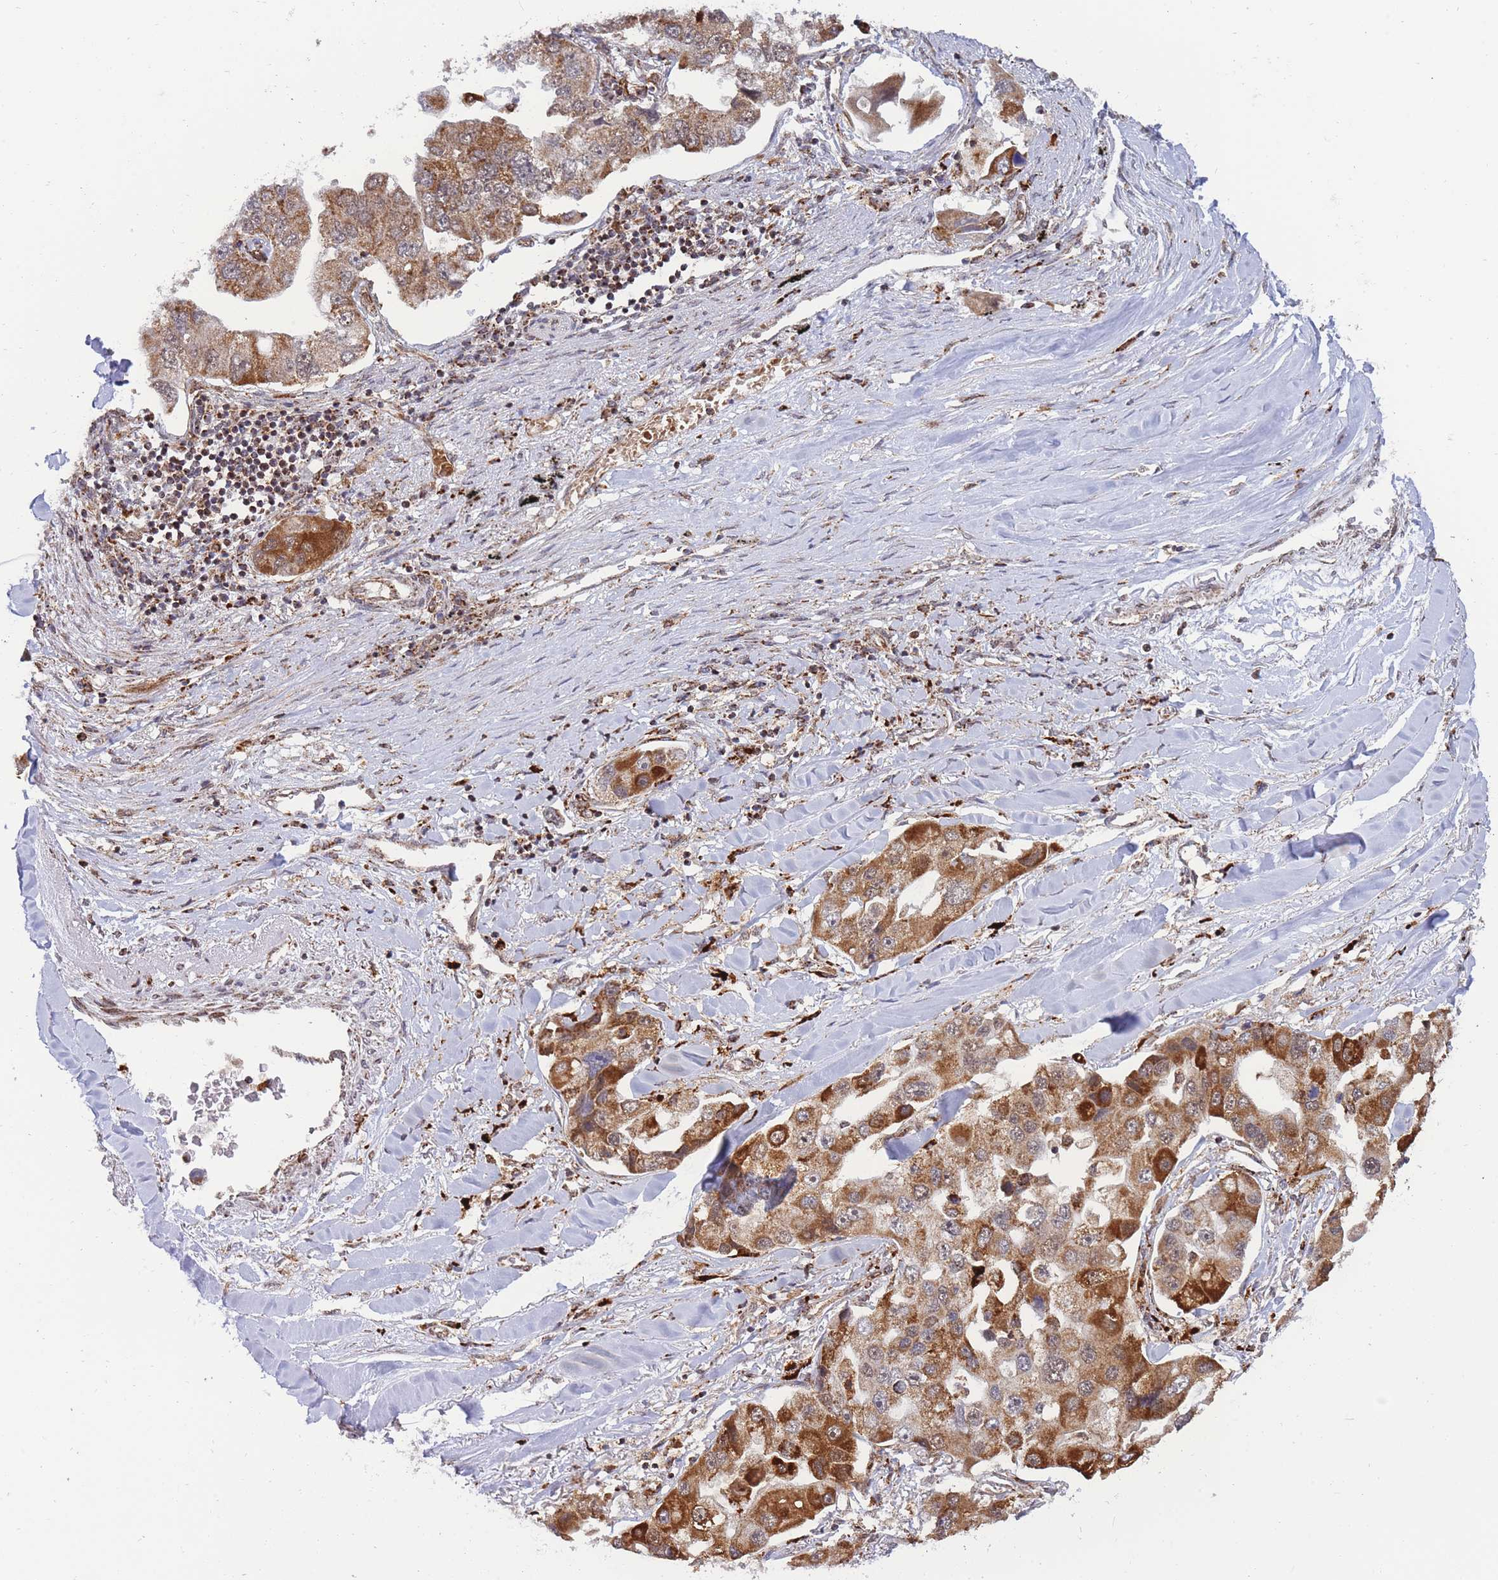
{"staining": {"intensity": "moderate", "quantity": ">75%", "location": "cytoplasmic/membranous,nuclear"}, "tissue": "lung cancer", "cell_type": "Tumor cells", "image_type": "cancer", "snomed": [{"axis": "morphology", "description": "Adenocarcinoma, NOS"}, {"axis": "topography", "description": "Lung"}], "caption": "A medium amount of moderate cytoplasmic/membranous and nuclear positivity is appreciated in approximately >75% of tumor cells in adenocarcinoma (lung) tissue. Nuclei are stained in blue.", "gene": "BOD1L1", "patient": {"sex": "female", "age": 54}}